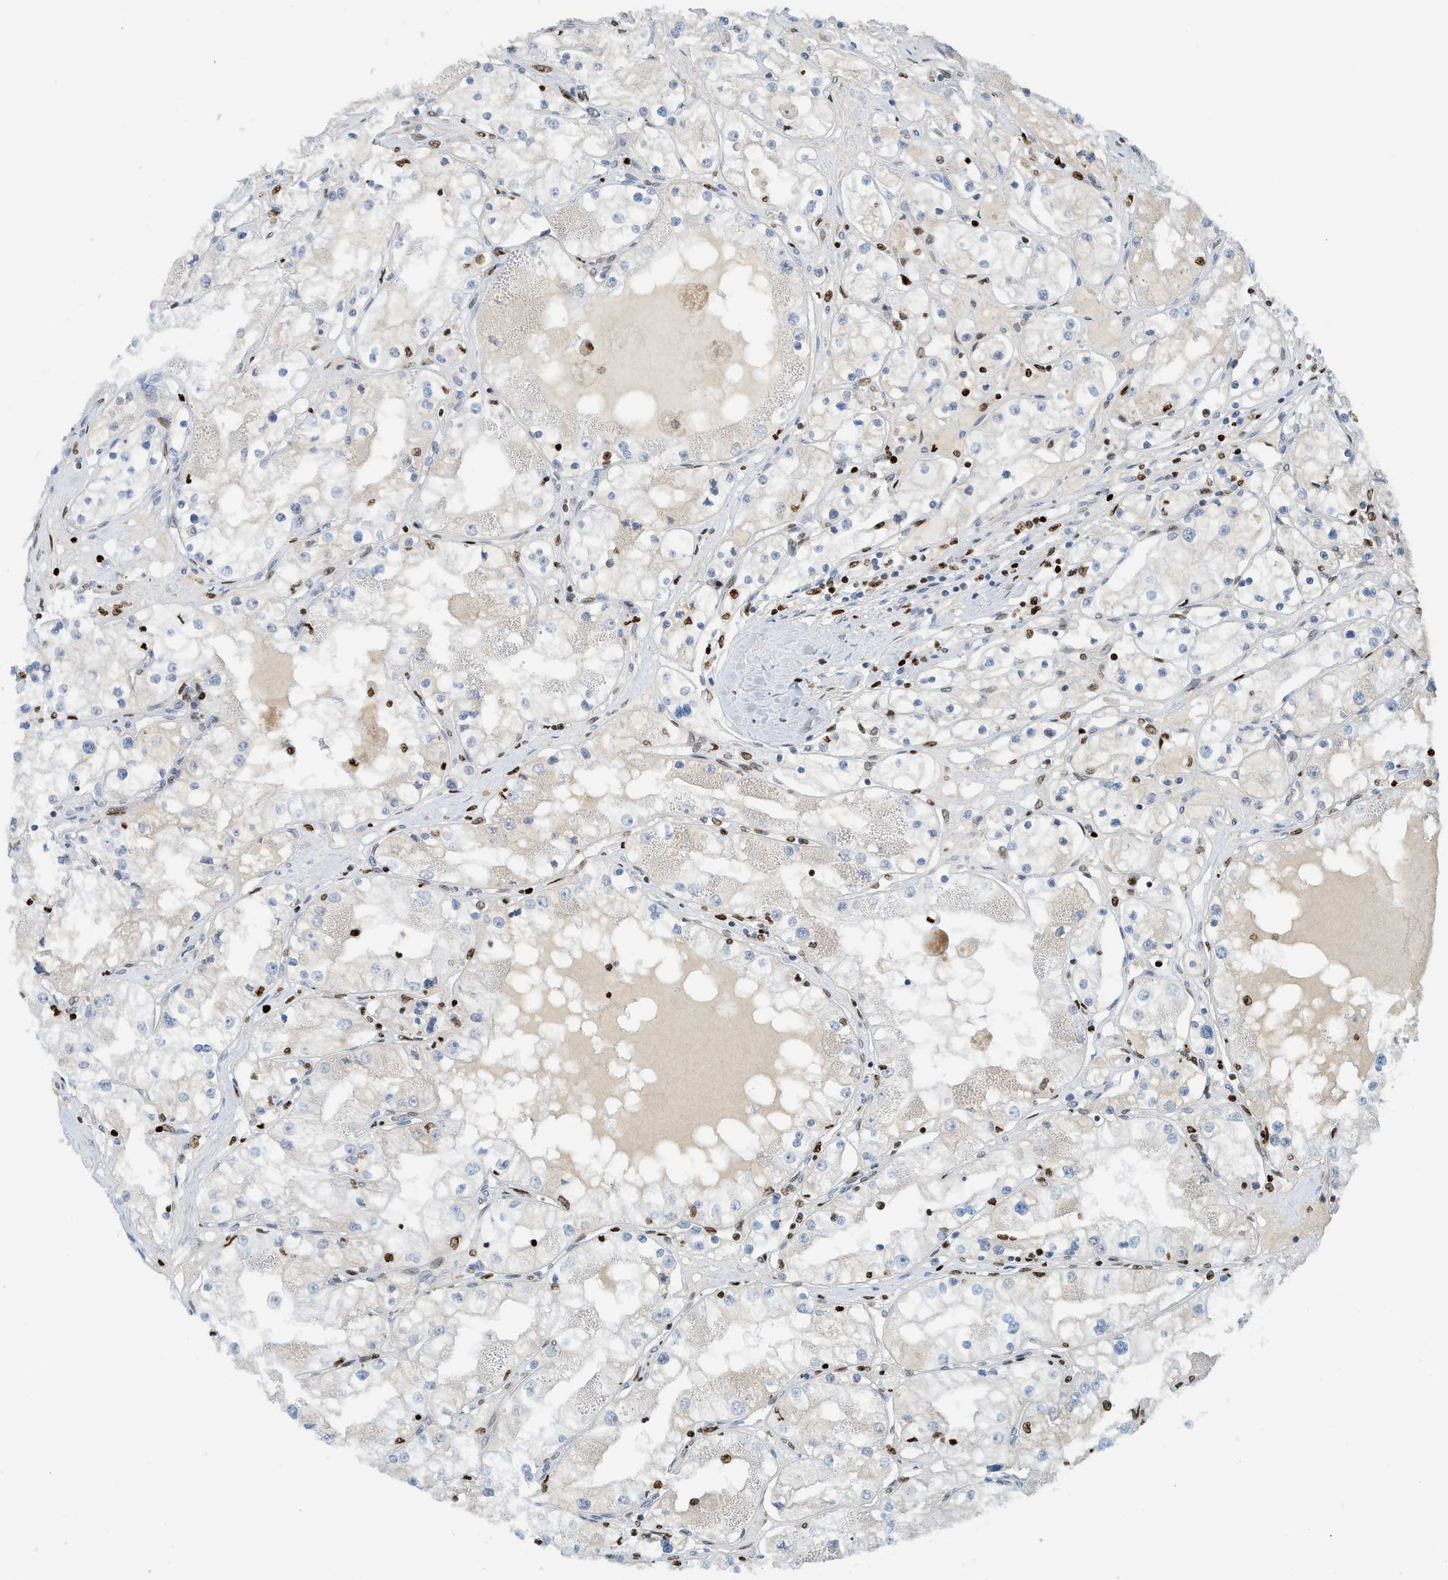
{"staining": {"intensity": "negative", "quantity": "none", "location": "none"}, "tissue": "renal cancer", "cell_type": "Tumor cells", "image_type": "cancer", "snomed": [{"axis": "morphology", "description": "Adenocarcinoma, NOS"}, {"axis": "topography", "description": "Kidney"}], "caption": "This is an immunohistochemistry (IHC) image of adenocarcinoma (renal). There is no staining in tumor cells.", "gene": "SH3D19", "patient": {"sex": "male", "age": 68}}